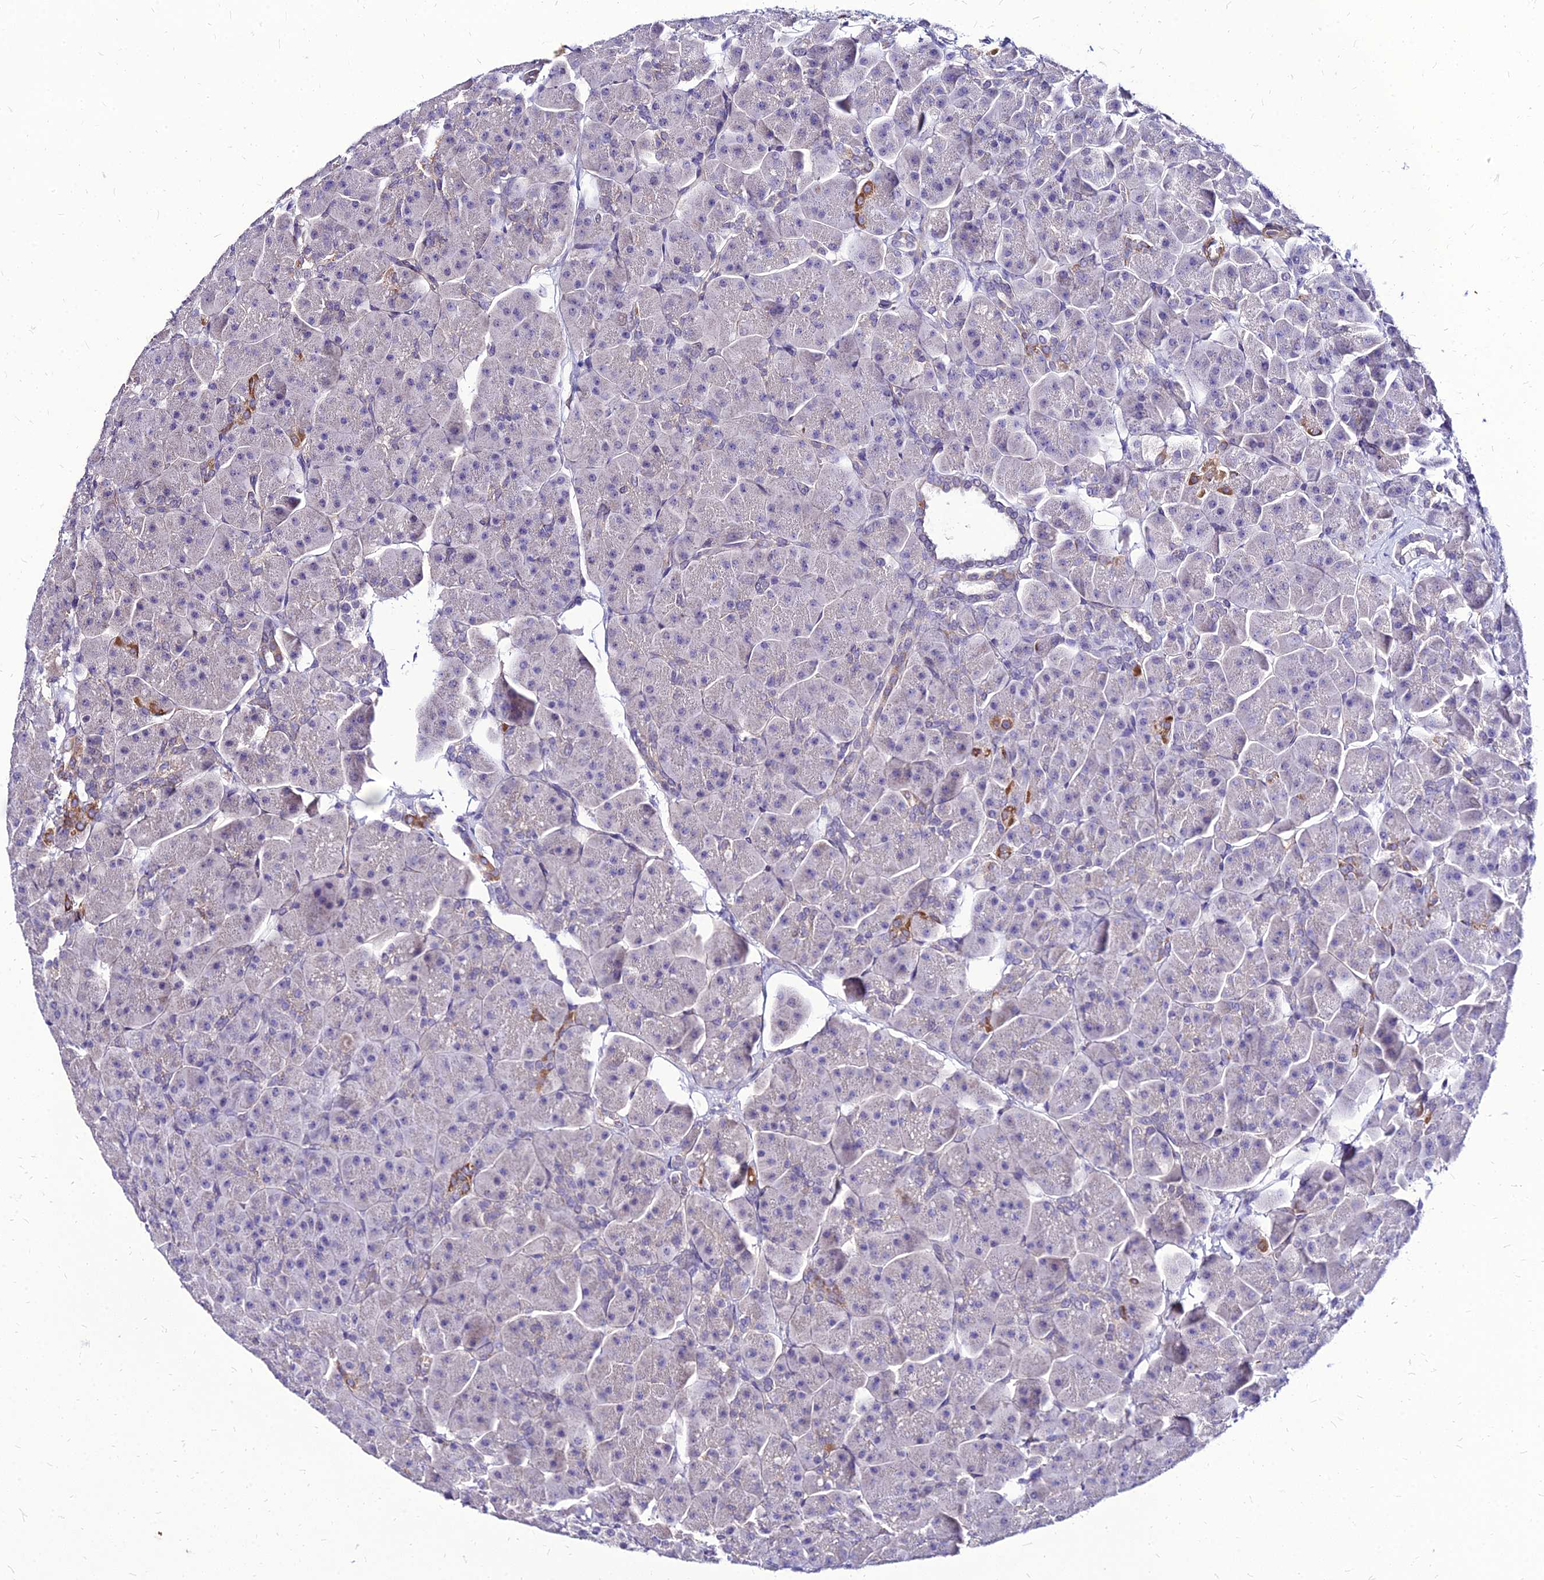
{"staining": {"intensity": "moderate", "quantity": "<25%", "location": "cytoplasmic/membranous"}, "tissue": "pancreas", "cell_type": "Exocrine glandular cells", "image_type": "normal", "snomed": [{"axis": "morphology", "description": "Normal tissue, NOS"}, {"axis": "topography", "description": "Pancreas"}], "caption": "An immunohistochemistry image of unremarkable tissue is shown. Protein staining in brown highlights moderate cytoplasmic/membranous positivity in pancreas within exocrine glandular cells.", "gene": "YEATS2", "patient": {"sex": "male", "age": 66}}